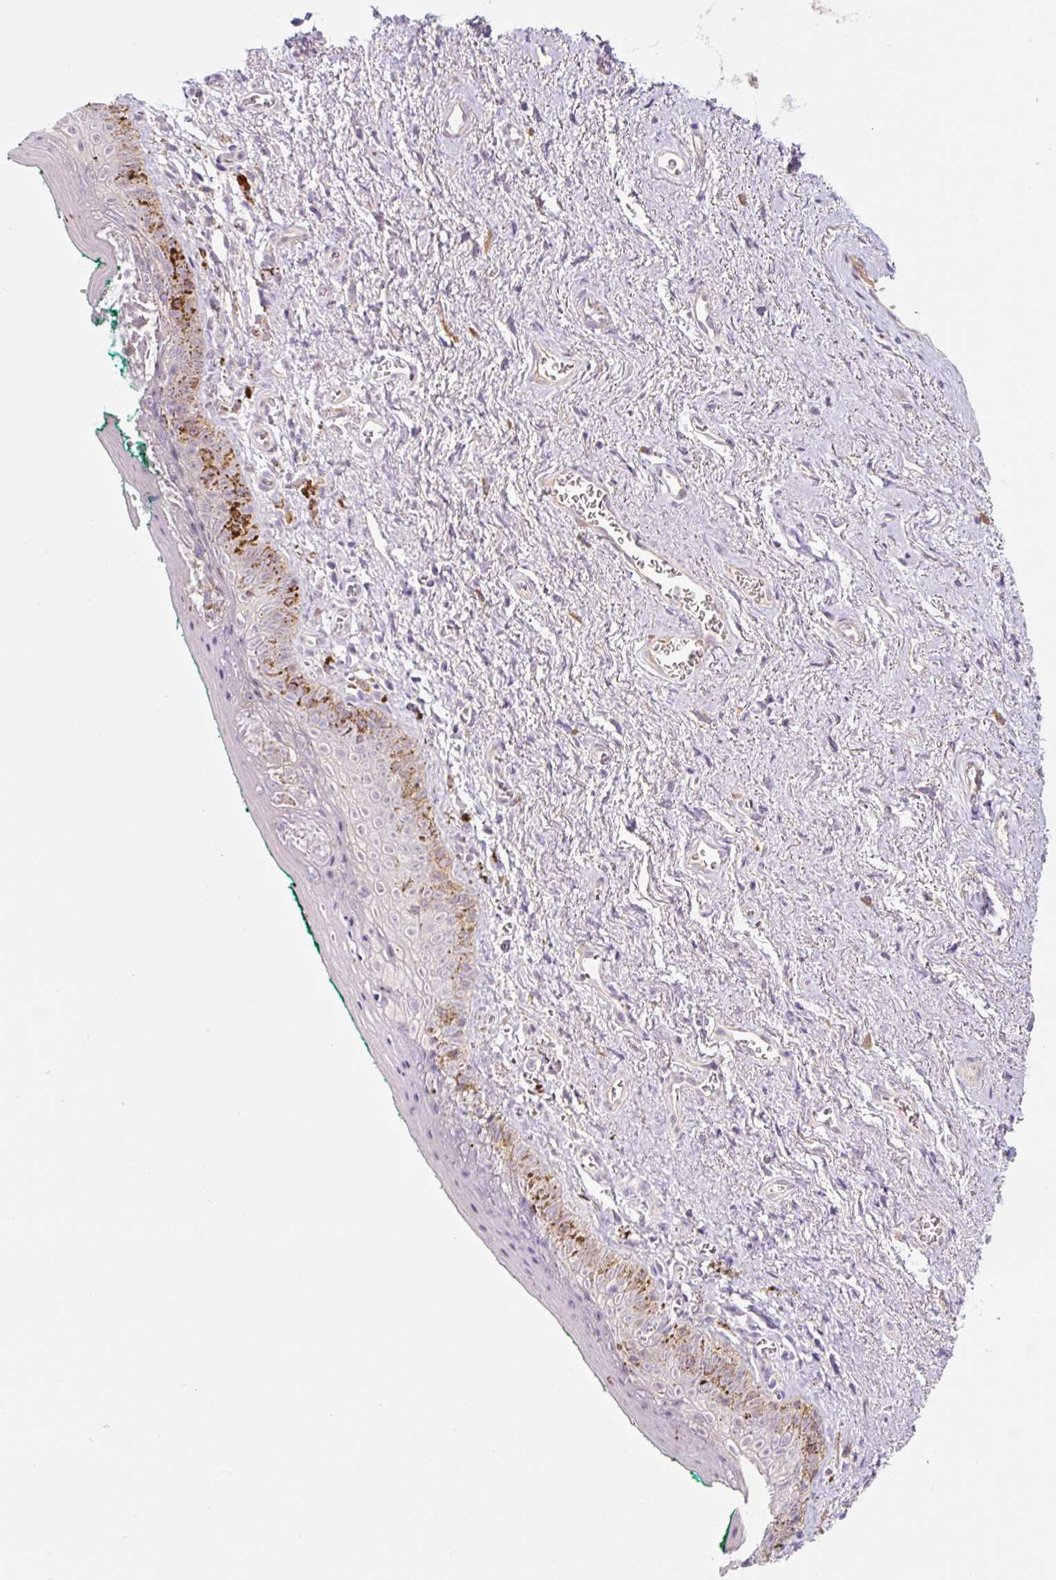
{"staining": {"intensity": "negative", "quantity": "none", "location": "none"}, "tissue": "vagina", "cell_type": "Squamous epithelial cells", "image_type": "normal", "snomed": [{"axis": "morphology", "description": "Normal tissue, NOS"}, {"axis": "topography", "description": "Vulva"}, {"axis": "topography", "description": "Vagina"}, {"axis": "topography", "description": "Peripheral nerve tissue"}], "caption": "Vagina was stained to show a protein in brown. There is no significant positivity in squamous epithelial cells.", "gene": "PRKAA2", "patient": {"sex": "female", "age": 66}}